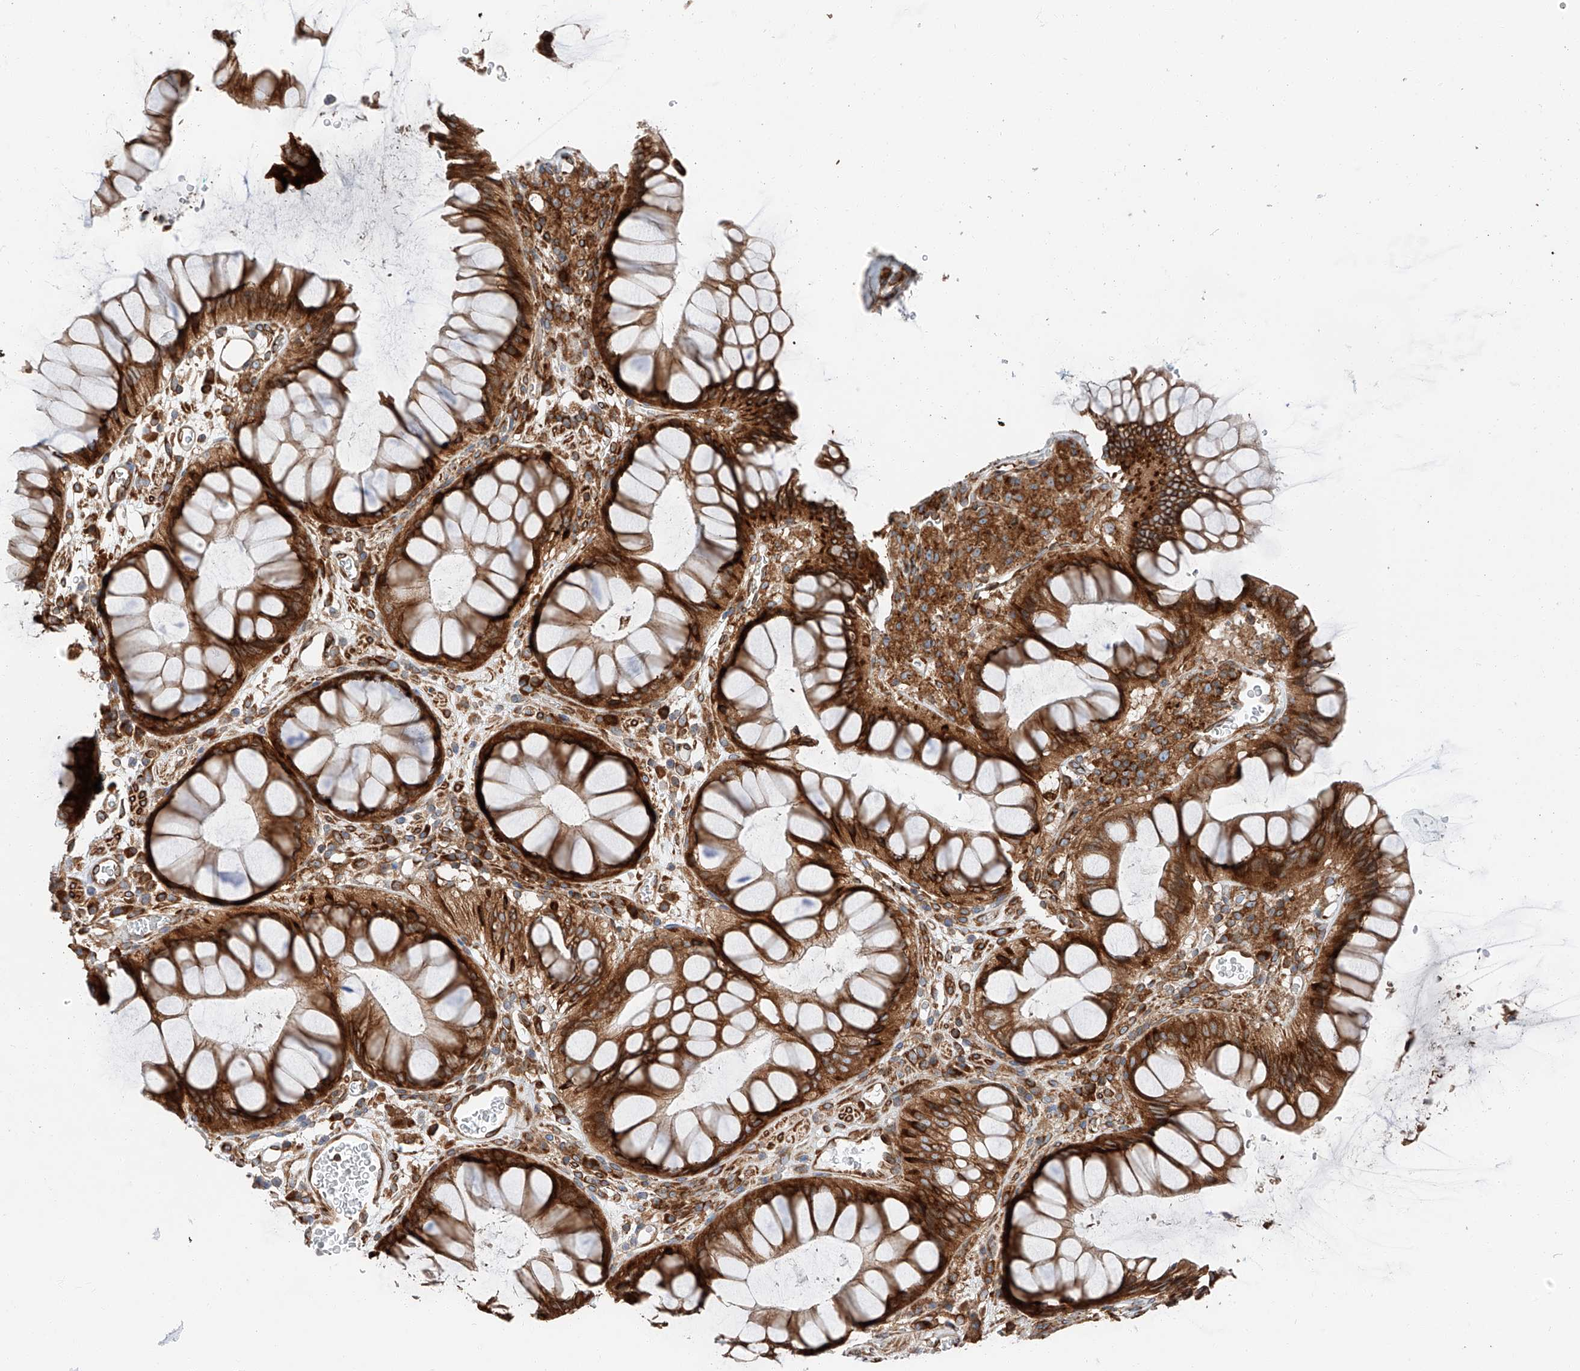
{"staining": {"intensity": "strong", "quantity": ">75%", "location": "cytoplasmic/membranous"}, "tissue": "colorectal cancer", "cell_type": "Tumor cells", "image_type": "cancer", "snomed": [{"axis": "morphology", "description": "Adenocarcinoma, NOS"}, {"axis": "topography", "description": "Rectum"}], "caption": "An immunohistochemistry (IHC) photomicrograph of tumor tissue is shown. Protein staining in brown shows strong cytoplasmic/membranous positivity in adenocarcinoma (colorectal) within tumor cells. (Stains: DAB in brown, nuclei in blue, Microscopy: brightfield microscopy at high magnification).", "gene": "ZC3H15", "patient": {"sex": "male", "age": 63}}